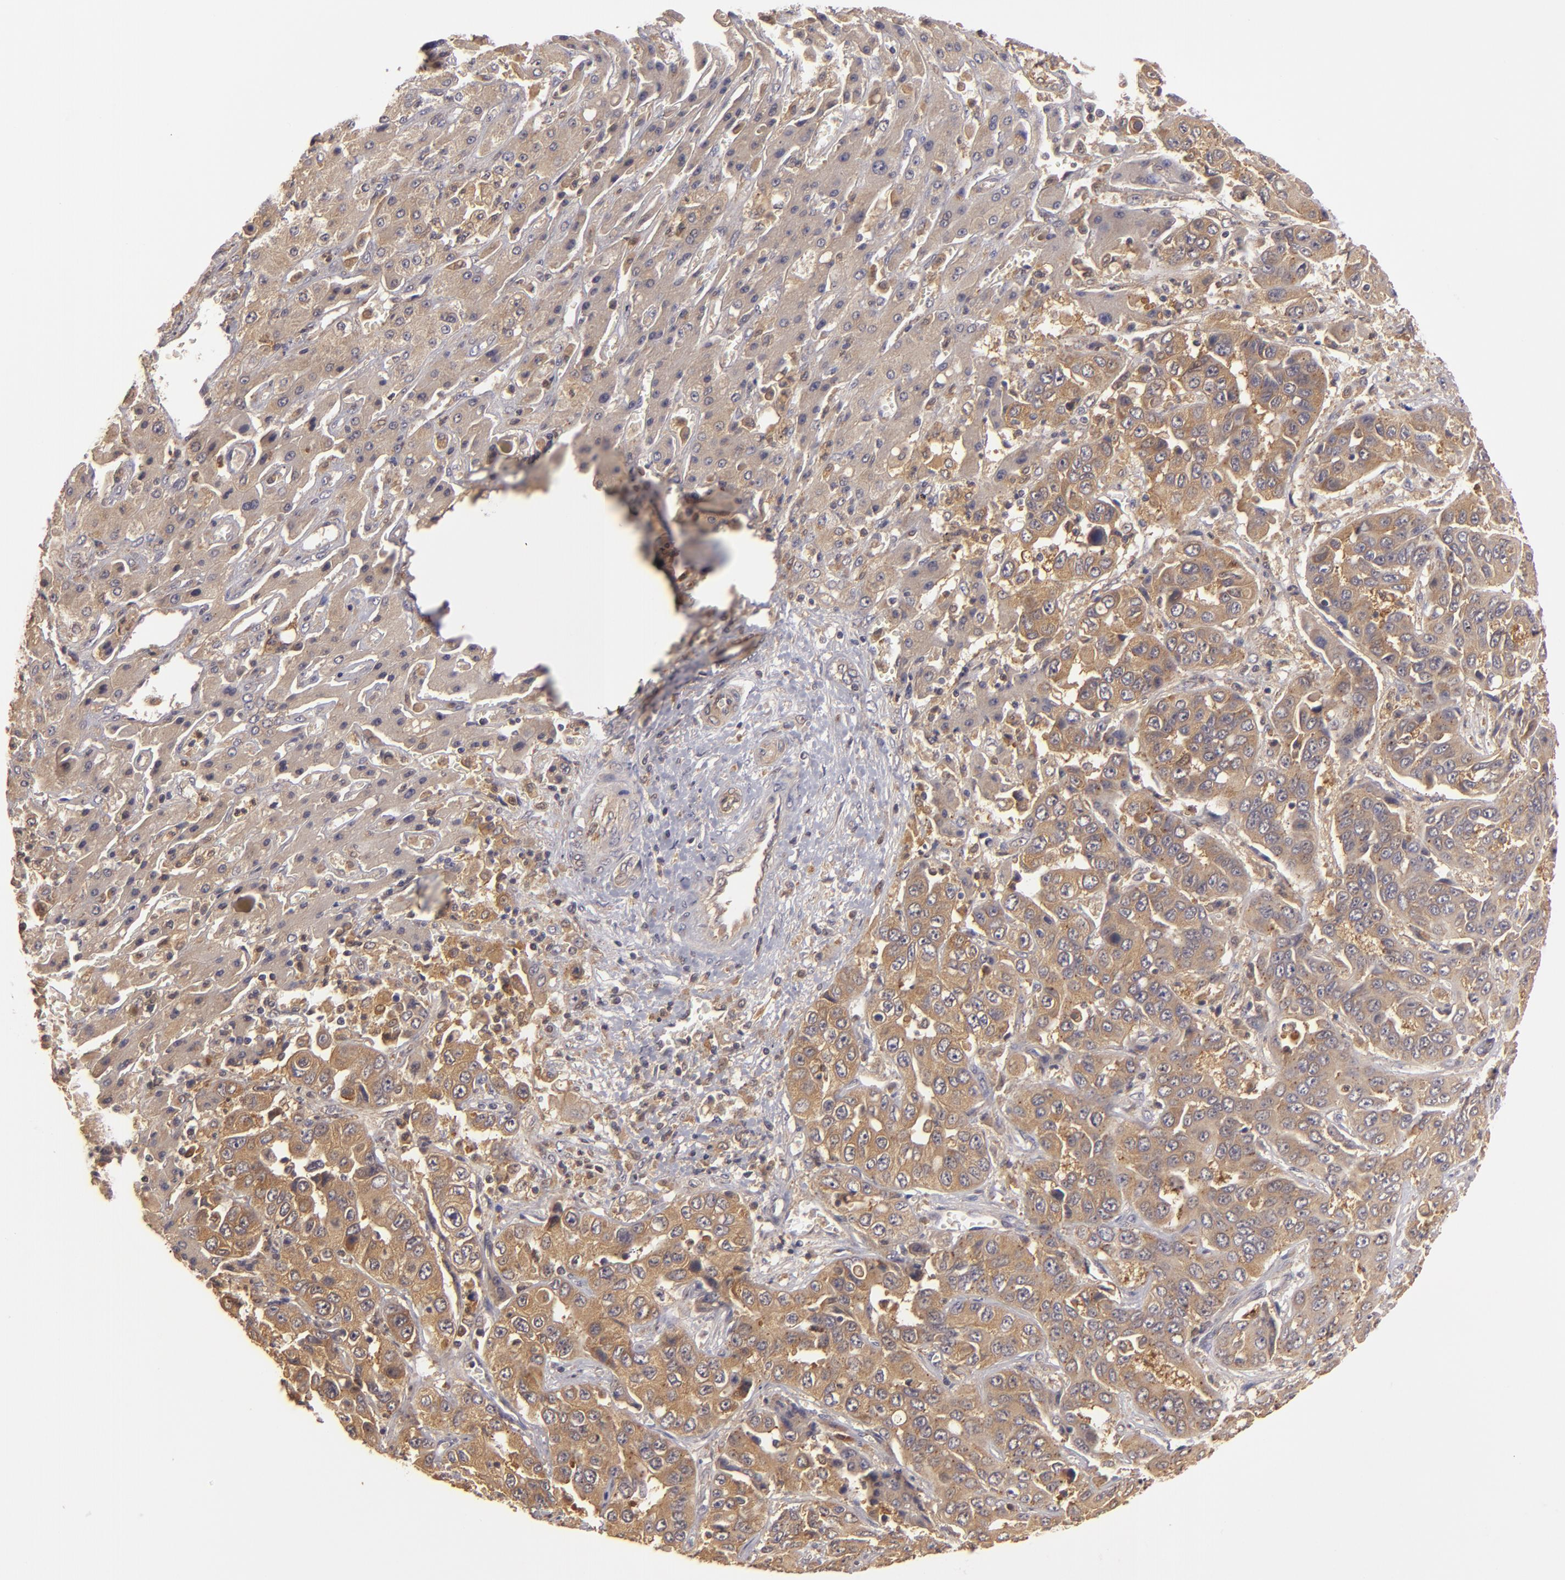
{"staining": {"intensity": "strong", "quantity": ">75%", "location": "cytoplasmic/membranous"}, "tissue": "liver cancer", "cell_type": "Tumor cells", "image_type": "cancer", "snomed": [{"axis": "morphology", "description": "Cholangiocarcinoma"}, {"axis": "topography", "description": "Liver"}], "caption": "This histopathology image reveals immunohistochemistry staining of liver cancer (cholangiocarcinoma), with high strong cytoplasmic/membranous positivity in about >75% of tumor cells.", "gene": "PRKCD", "patient": {"sex": "female", "age": 52}}